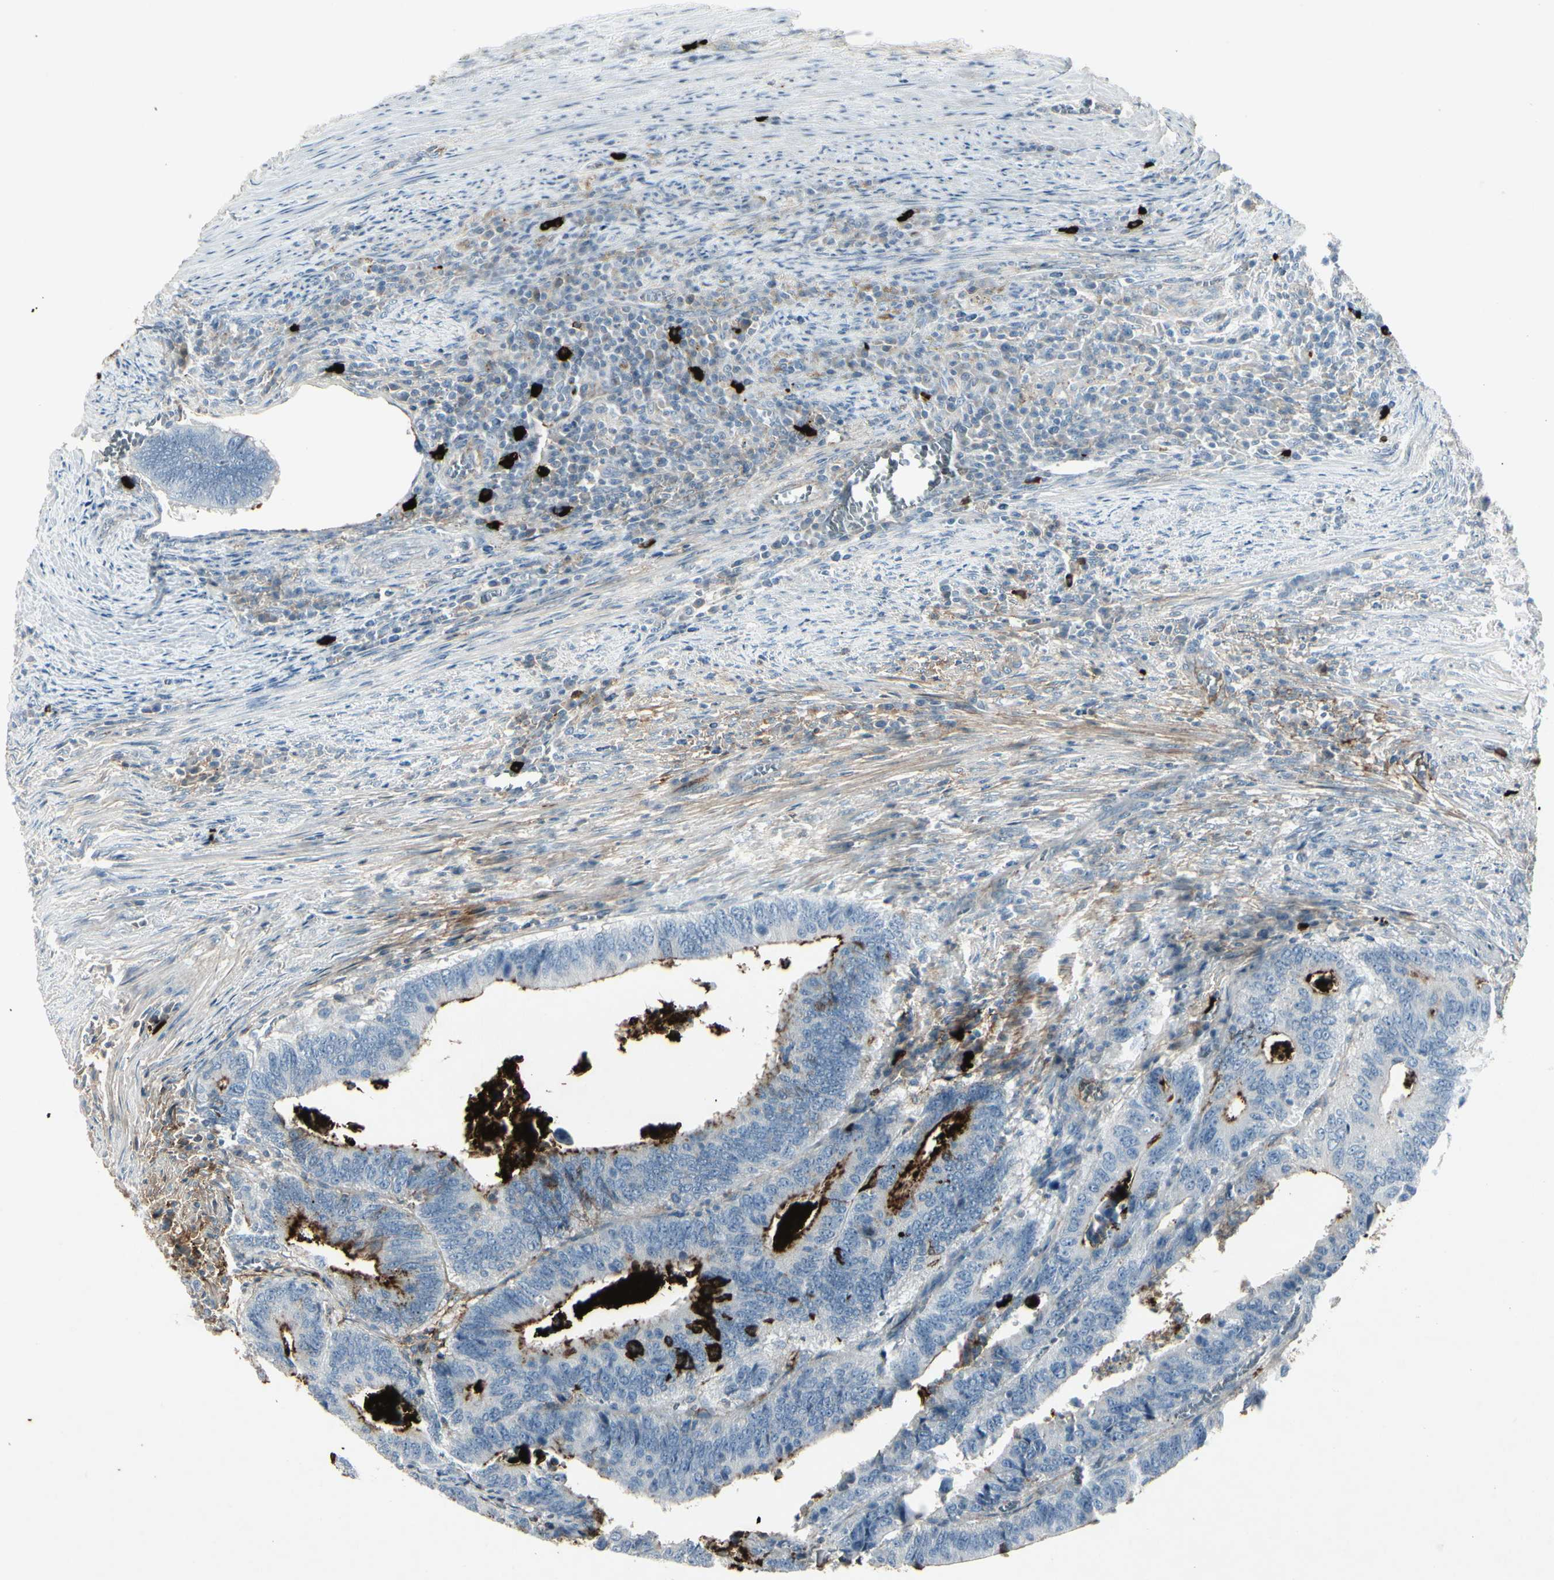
{"staining": {"intensity": "strong", "quantity": "<25%", "location": "cytoplasmic/membranous"}, "tissue": "colorectal cancer", "cell_type": "Tumor cells", "image_type": "cancer", "snomed": [{"axis": "morphology", "description": "Adenocarcinoma, NOS"}, {"axis": "topography", "description": "Colon"}], "caption": "IHC photomicrograph of human adenocarcinoma (colorectal) stained for a protein (brown), which reveals medium levels of strong cytoplasmic/membranous positivity in about <25% of tumor cells.", "gene": "IGHM", "patient": {"sex": "male", "age": 72}}